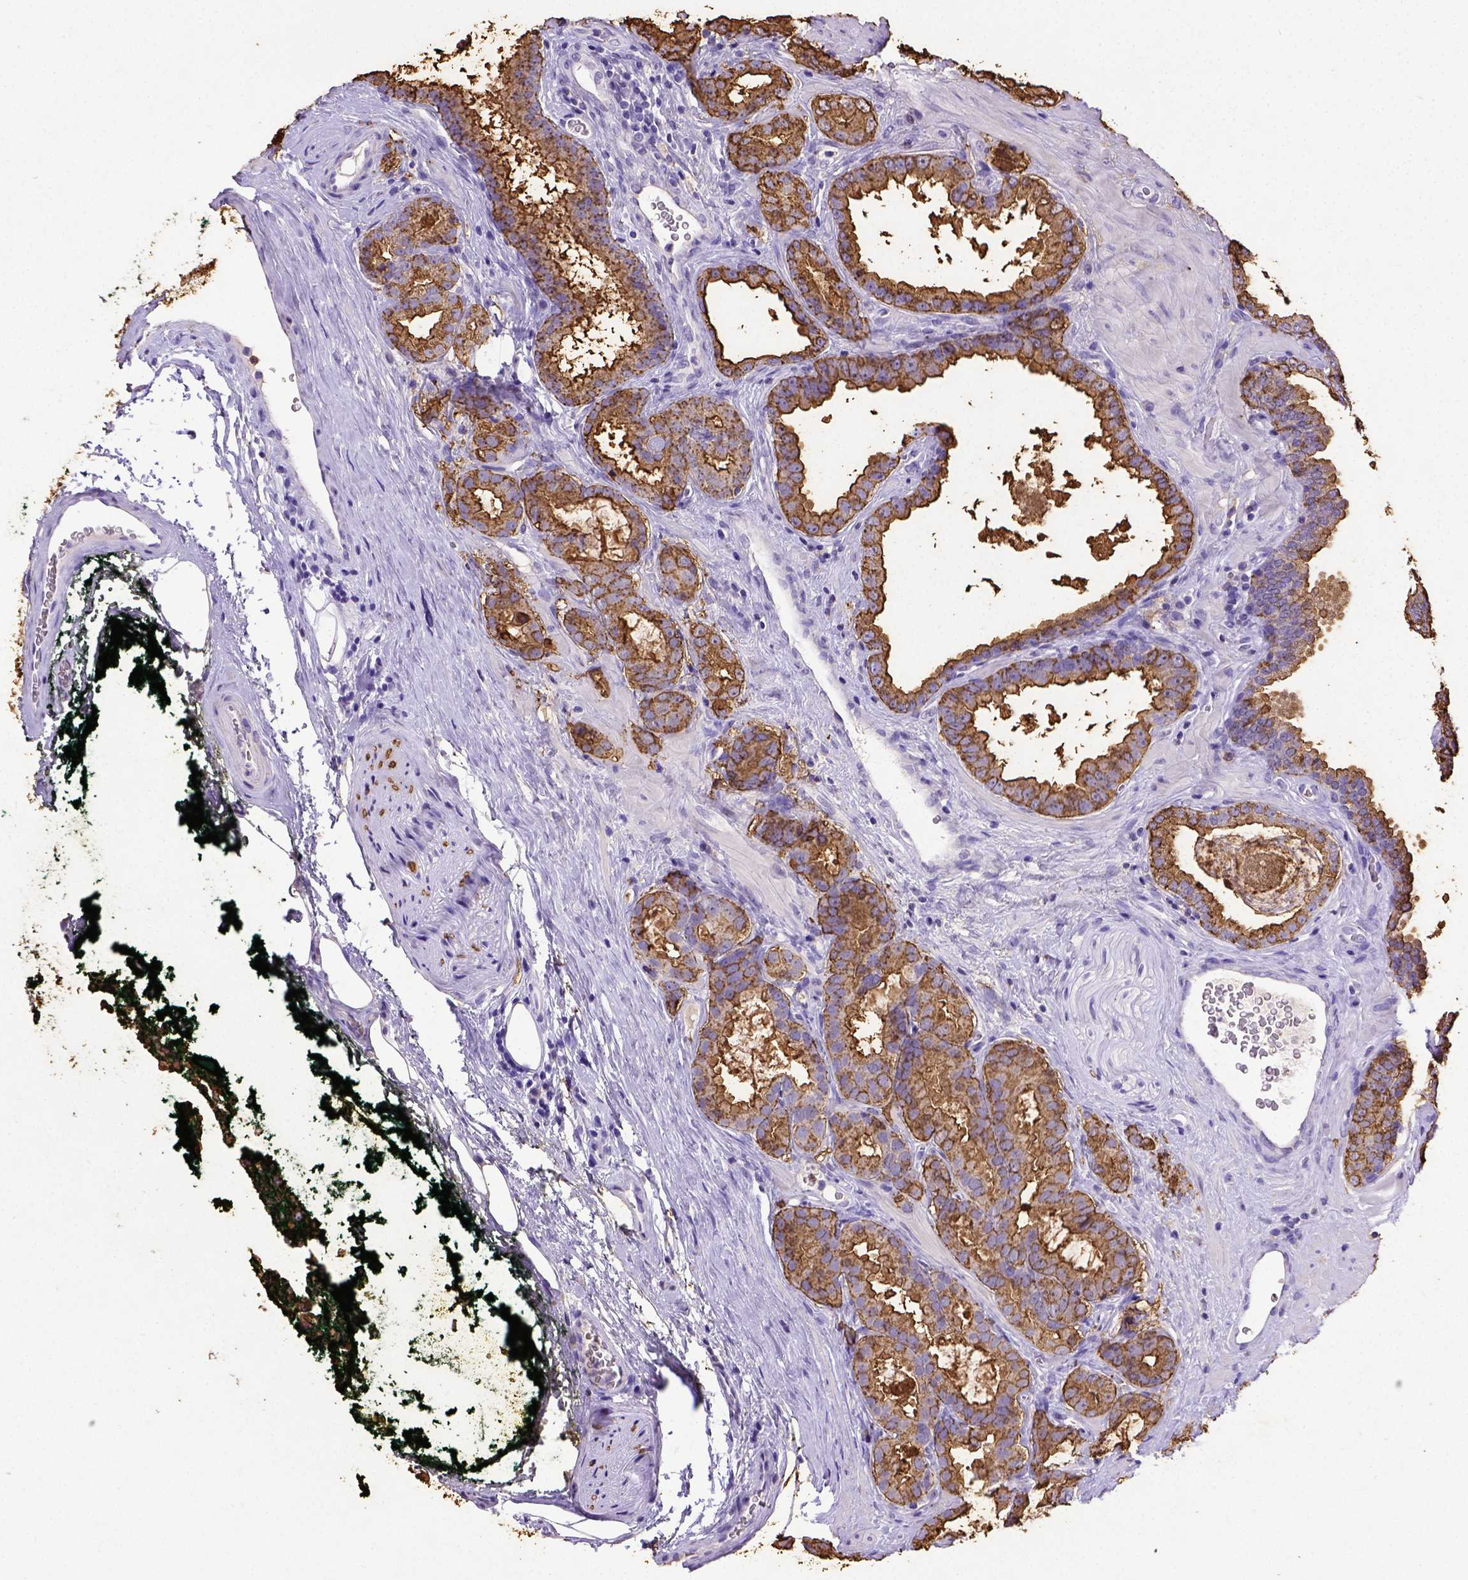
{"staining": {"intensity": "moderate", "quantity": ">75%", "location": "cytoplasmic/membranous"}, "tissue": "prostate cancer", "cell_type": "Tumor cells", "image_type": "cancer", "snomed": [{"axis": "morphology", "description": "Adenocarcinoma, NOS"}, {"axis": "topography", "description": "Prostate"}], "caption": "High-power microscopy captured an immunohistochemistry histopathology image of prostate cancer (adenocarcinoma), revealing moderate cytoplasmic/membranous expression in approximately >75% of tumor cells.", "gene": "B3GAT1", "patient": {"sex": "male", "age": 64}}